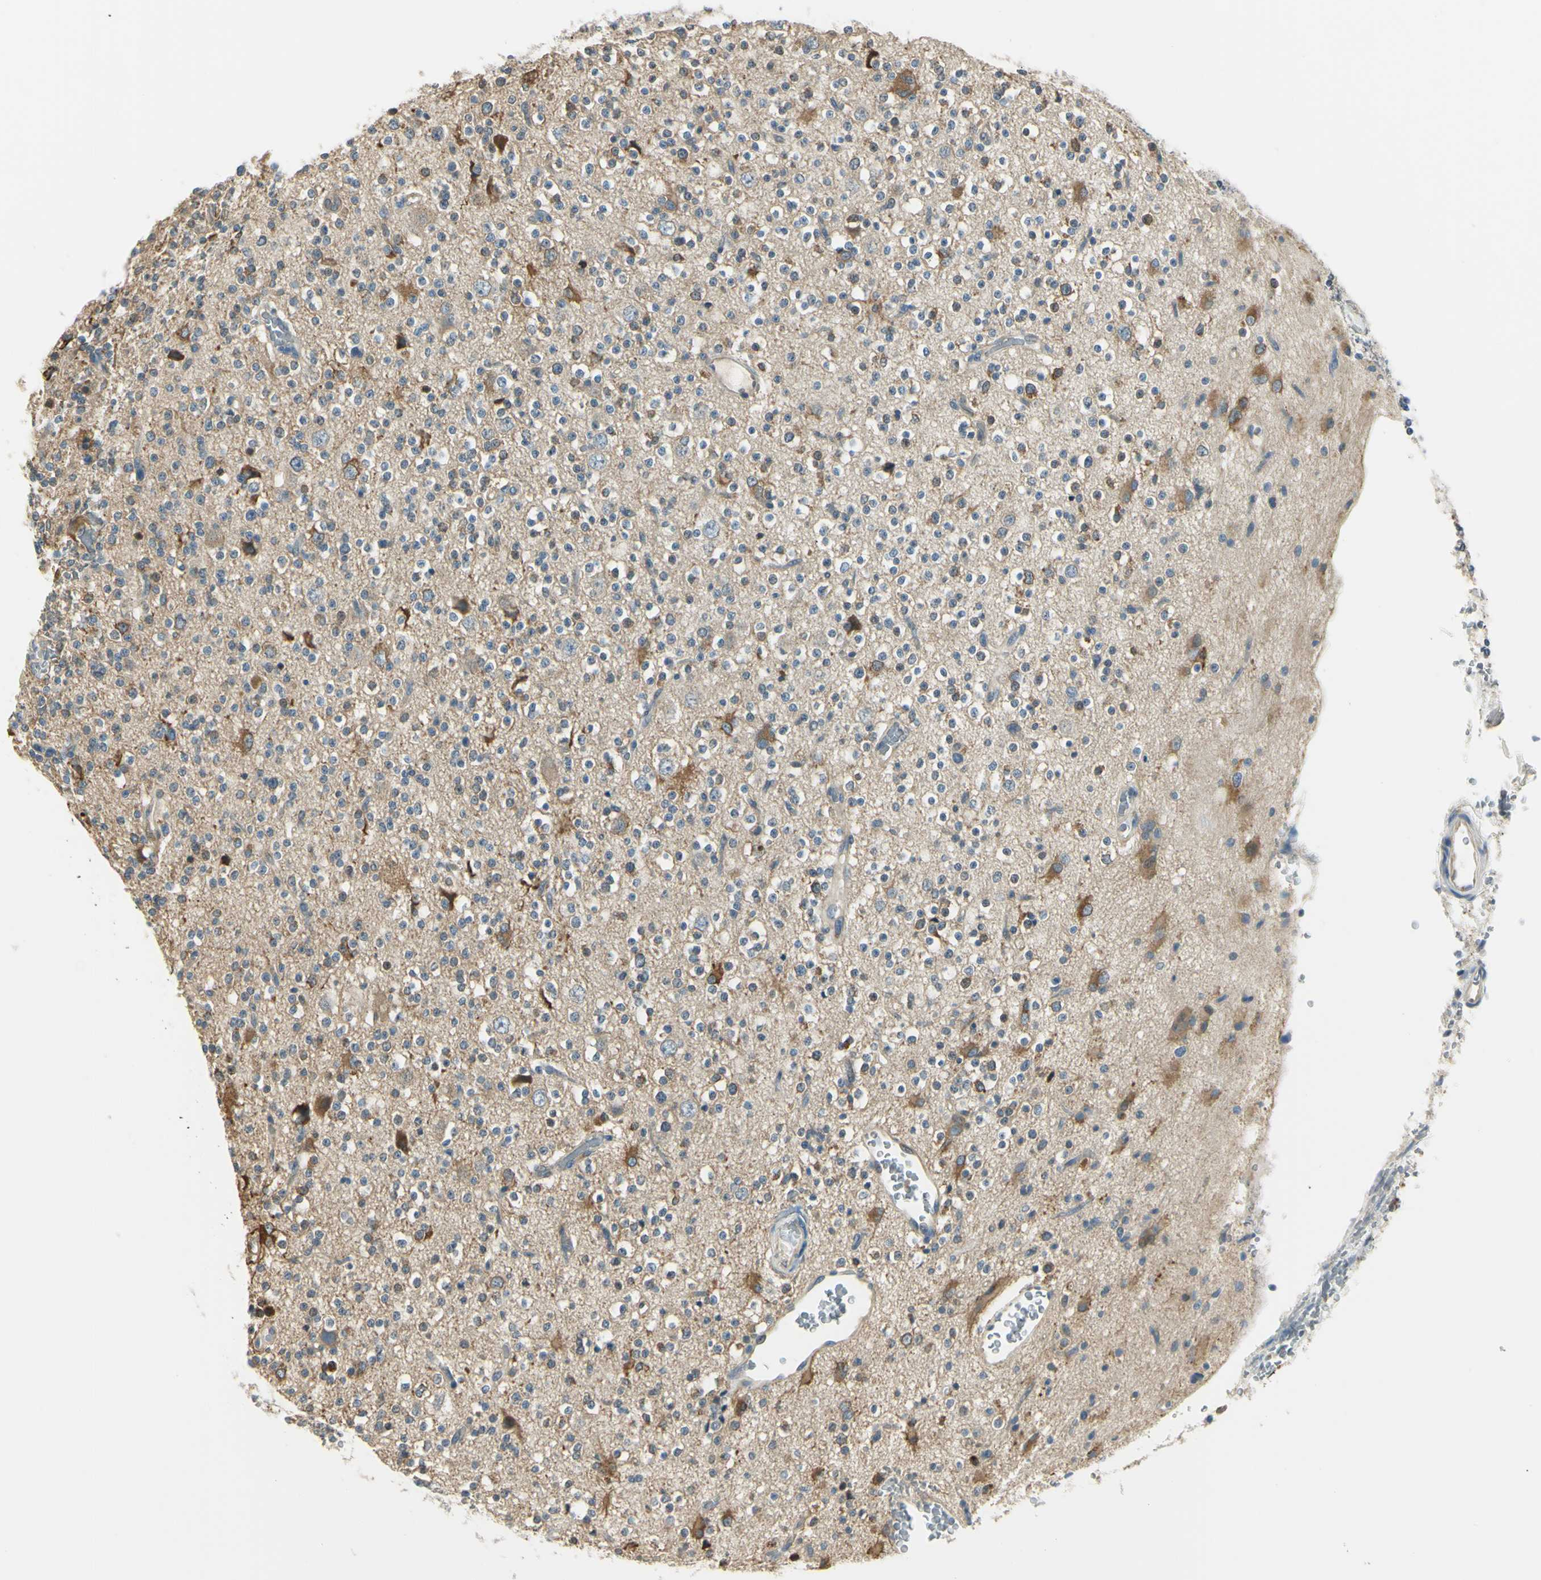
{"staining": {"intensity": "weak", "quantity": "<25%", "location": "cytoplasmic/membranous"}, "tissue": "glioma", "cell_type": "Tumor cells", "image_type": "cancer", "snomed": [{"axis": "morphology", "description": "Glioma, malignant, High grade"}, {"axis": "topography", "description": "Brain"}], "caption": "Immunohistochemical staining of malignant high-grade glioma exhibits no significant staining in tumor cells. Brightfield microscopy of IHC stained with DAB (brown) and hematoxylin (blue), captured at high magnification.", "gene": "IGDCC4", "patient": {"sex": "male", "age": 47}}